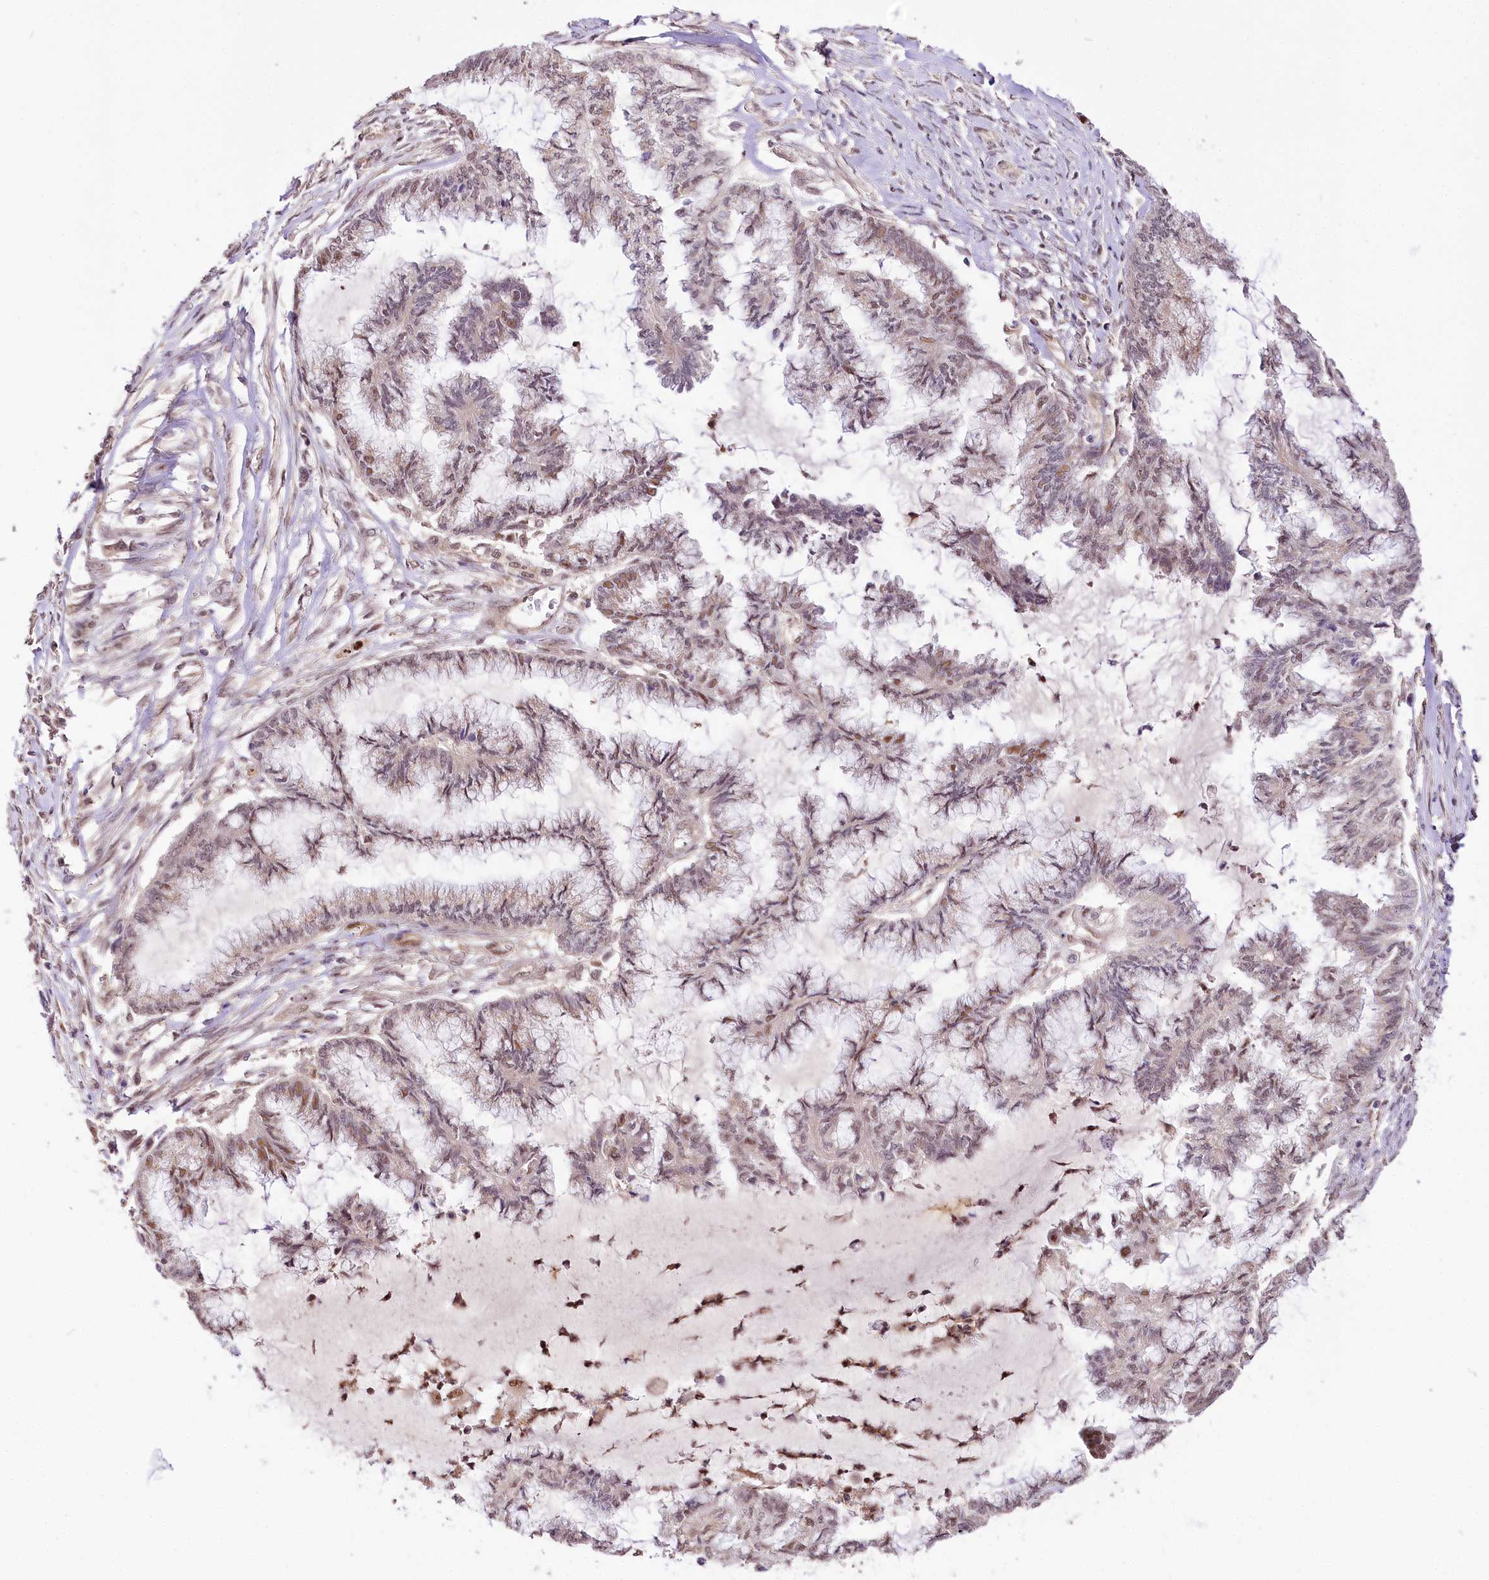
{"staining": {"intensity": "moderate", "quantity": "<25%", "location": "nuclear"}, "tissue": "endometrial cancer", "cell_type": "Tumor cells", "image_type": "cancer", "snomed": [{"axis": "morphology", "description": "Adenocarcinoma, NOS"}, {"axis": "topography", "description": "Endometrium"}], "caption": "DAB (3,3'-diaminobenzidine) immunohistochemical staining of endometrial adenocarcinoma displays moderate nuclear protein positivity in approximately <25% of tumor cells.", "gene": "GNL3L", "patient": {"sex": "female", "age": 86}}